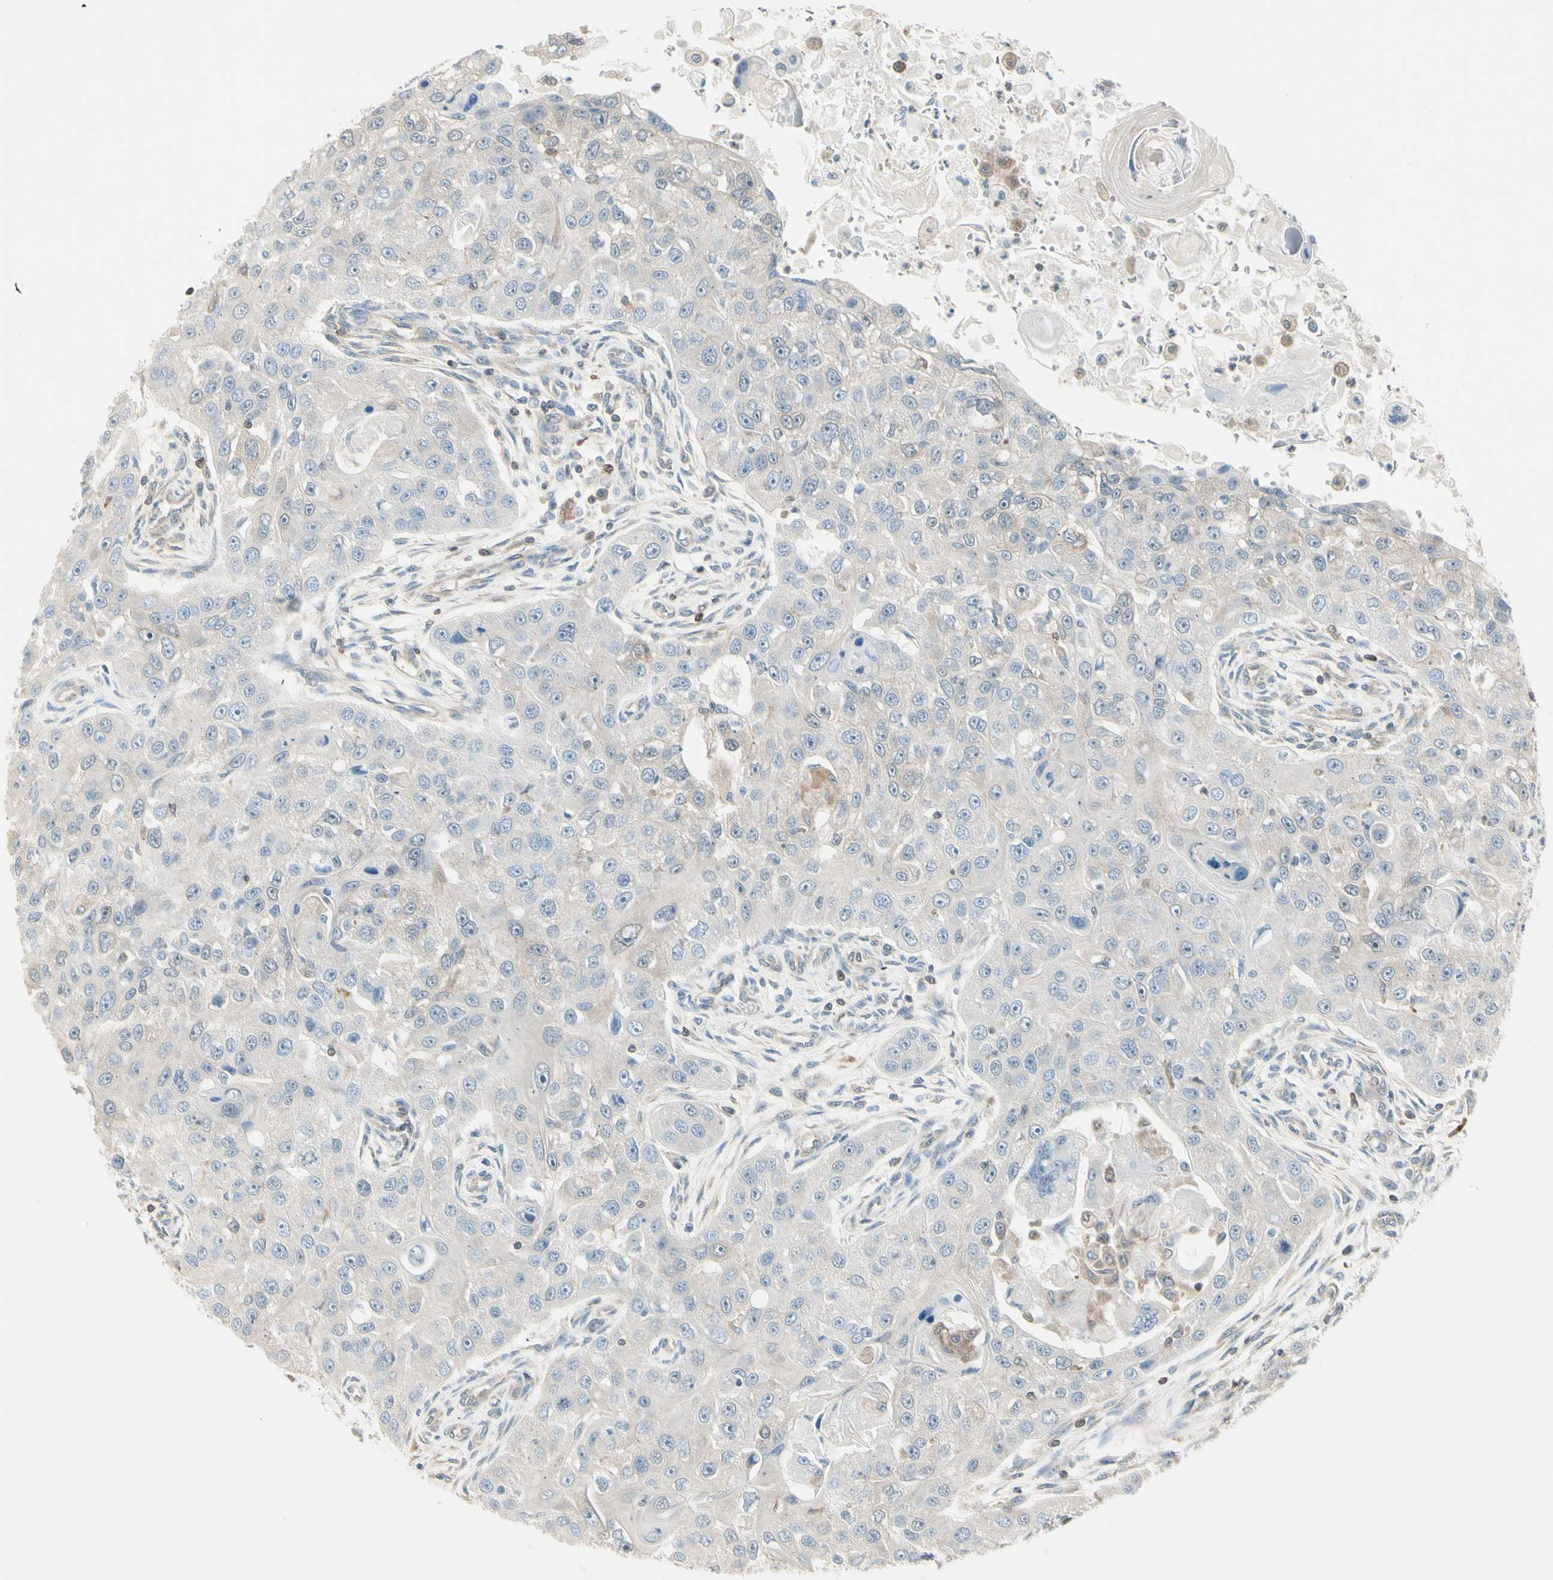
{"staining": {"intensity": "negative", "quantity": "none", "location": "none"}, "tissue": "head and neck cancer", "cell_type": "Tumor cells", "image_type": "cancer", "snomed": [{"axis": "morphology", "description": "Normal tissue, NOS"}, {"axis": "morphology", "description": "Squamous cell carcinoma, NOS"}, {"axis": "topography", "description": "Skeletal muscle"}, {"axis": "topography", "description": "Head-Neck"}], "caption": "Protein analysis of squamous cell carcinoma (head and neck) displays no significant positivity in tumor cells. (Brightfield microscopy of DAB immunohistochemistry (IHC) at high magnification).", "gene": "OXSR1", "patient": {"sex": "male", "age": 51}}